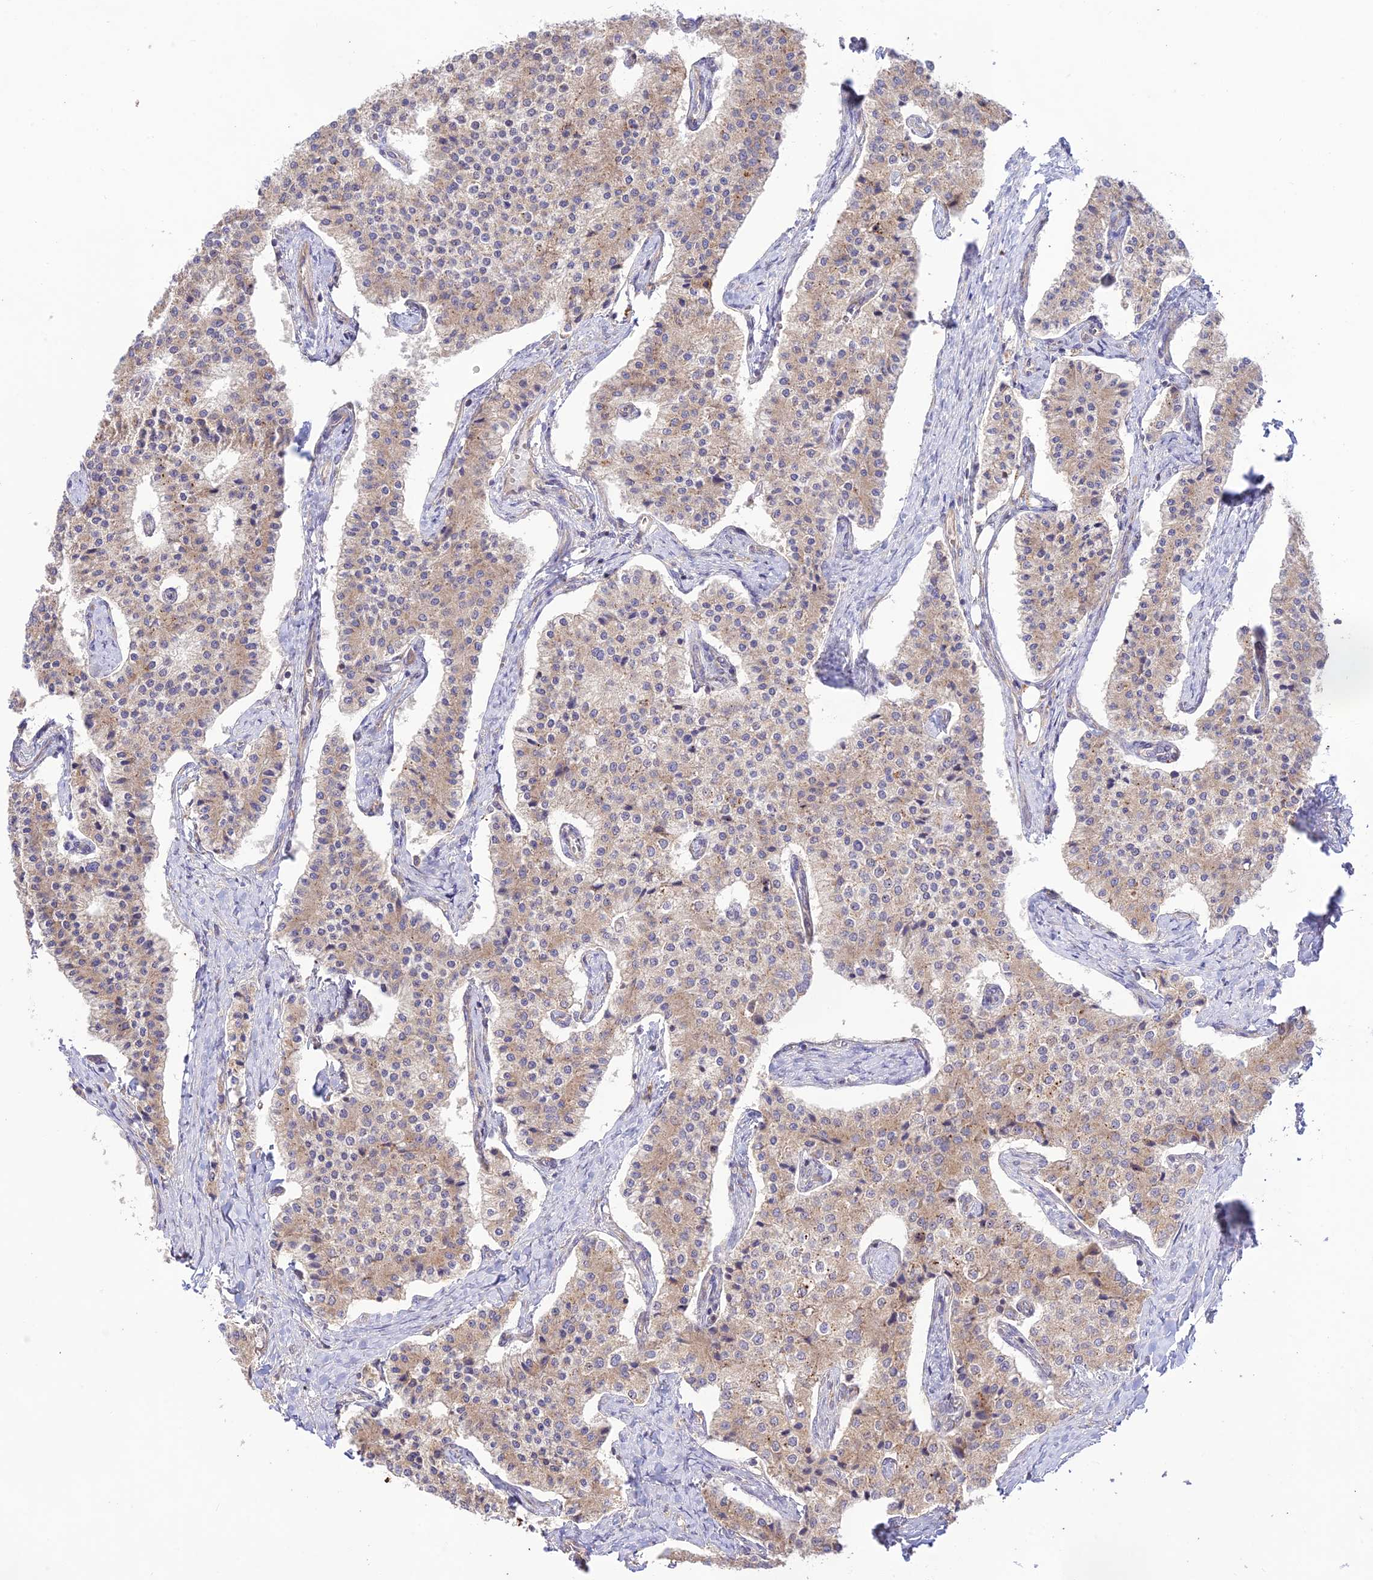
{"staining": {"intensity": "moderate", "quantity": "<25%", "location": "cytoplasmic/membranous"}, "tissue": "carcinoid", "cell_type": "Tumor cells", "image_type": "cancer", "snomed": [{"axis": "morphology", "description": "Carcinoid, malignant, NOS"}, {"axis": "topography", "description": "Colon"}], "caption": "A brown stain labels moderate cytoplasmic/membranous expression of a protein in human malignant carcinoid tumor cells.", "gene": "TMEM259", "patient": {"sex": "female", "age": 52}}